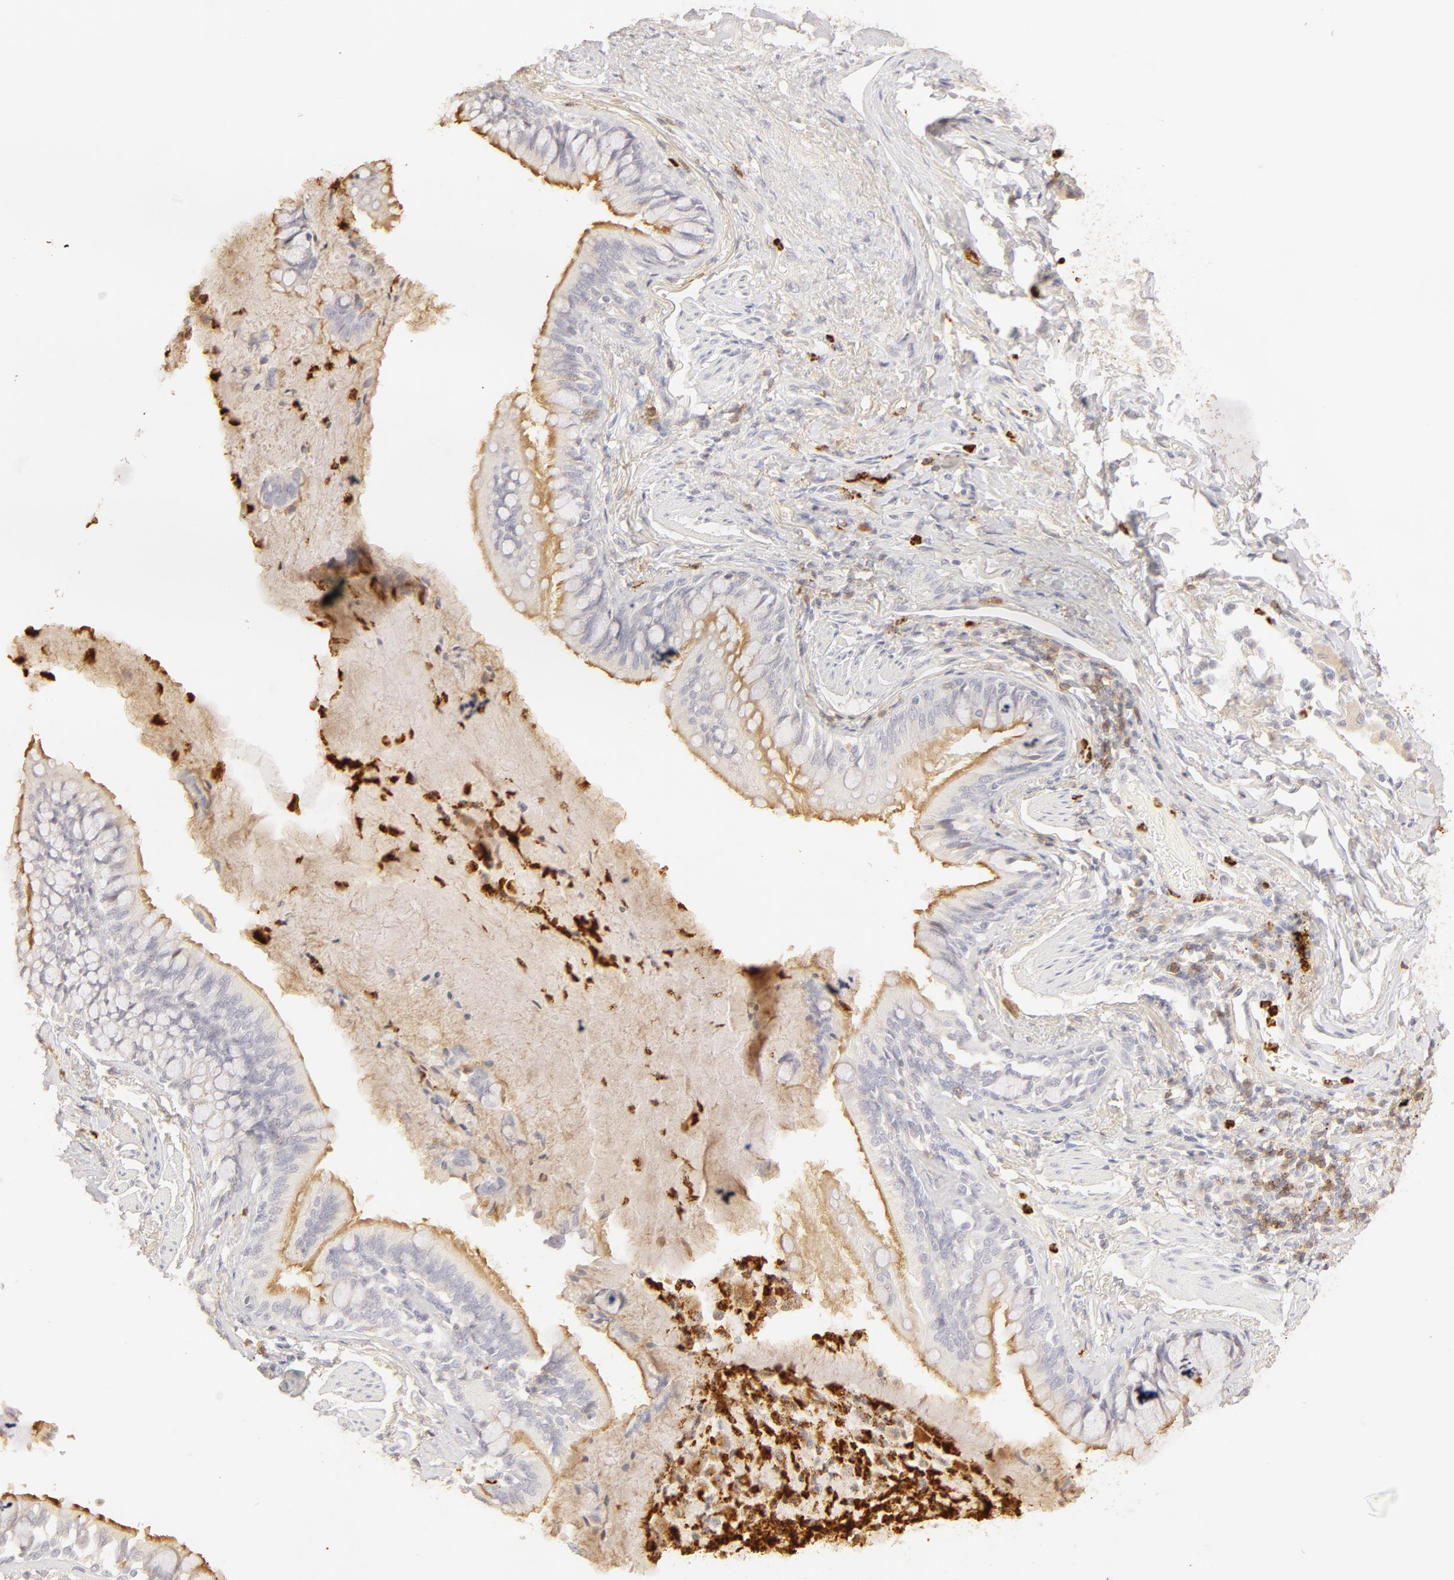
{"staining": {"intensity": "weak", "quantity": ">75%", "location": "cytoplasmic/membranous"}, "tissue": "bronchus", "cell_type": "Respiratory epithelial cells", "image_type": "normal", "snomed": [{"axis": "morphology", "description": "Normal tissue, NOS"}, {"axis": "topography", "description": "Lung"}], "caption": "Bronchus stained with IHC shows weak cytoplasmic/membranous positivity in about >75% of respiratory epithelial cells.", "gene": "C1R", "patient": {"sex": "male", "age": 54}}